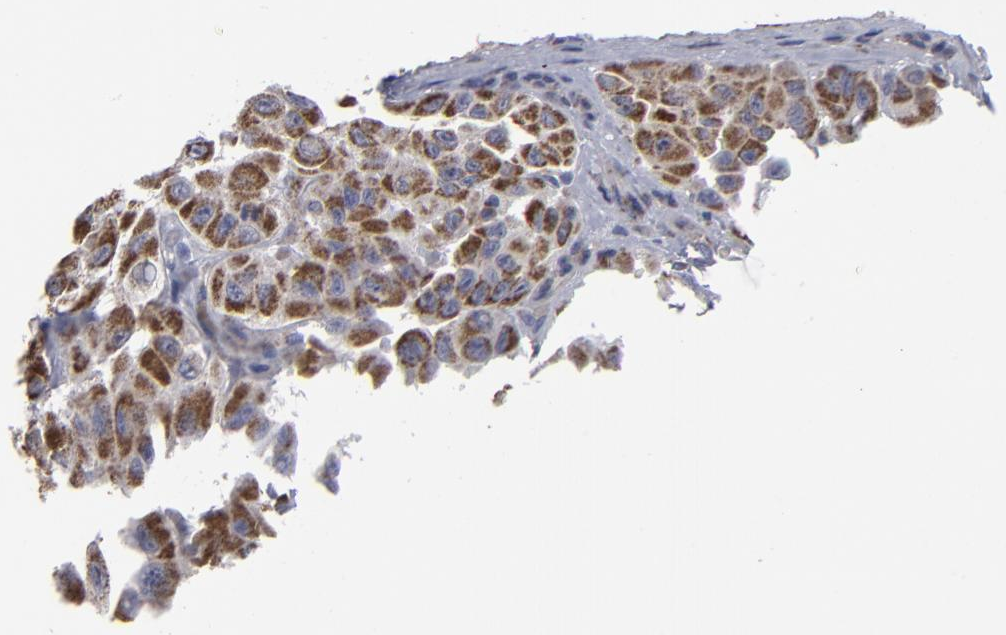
{"staining": {"intensity": "strong", "quantity": ">75%", "location": "cytoplasmic/membranous"}, "tissue": "melanoma", "cell_type": "Tumor cells", "image_type": "cancer", "snomed": [{"axis": "morphology", "description": "Malignant melanoma, NOS"}, {"axis": "topography", "description": "Skin"}], "caption": "Approximately >75% of tumor cells in human melanoma show strong cytoplasmic/membranous protein staining as visualized by brown immunohistochemical staining.", "gene": "MYOM2", "patient": {"sex": "male", "age": 30}}